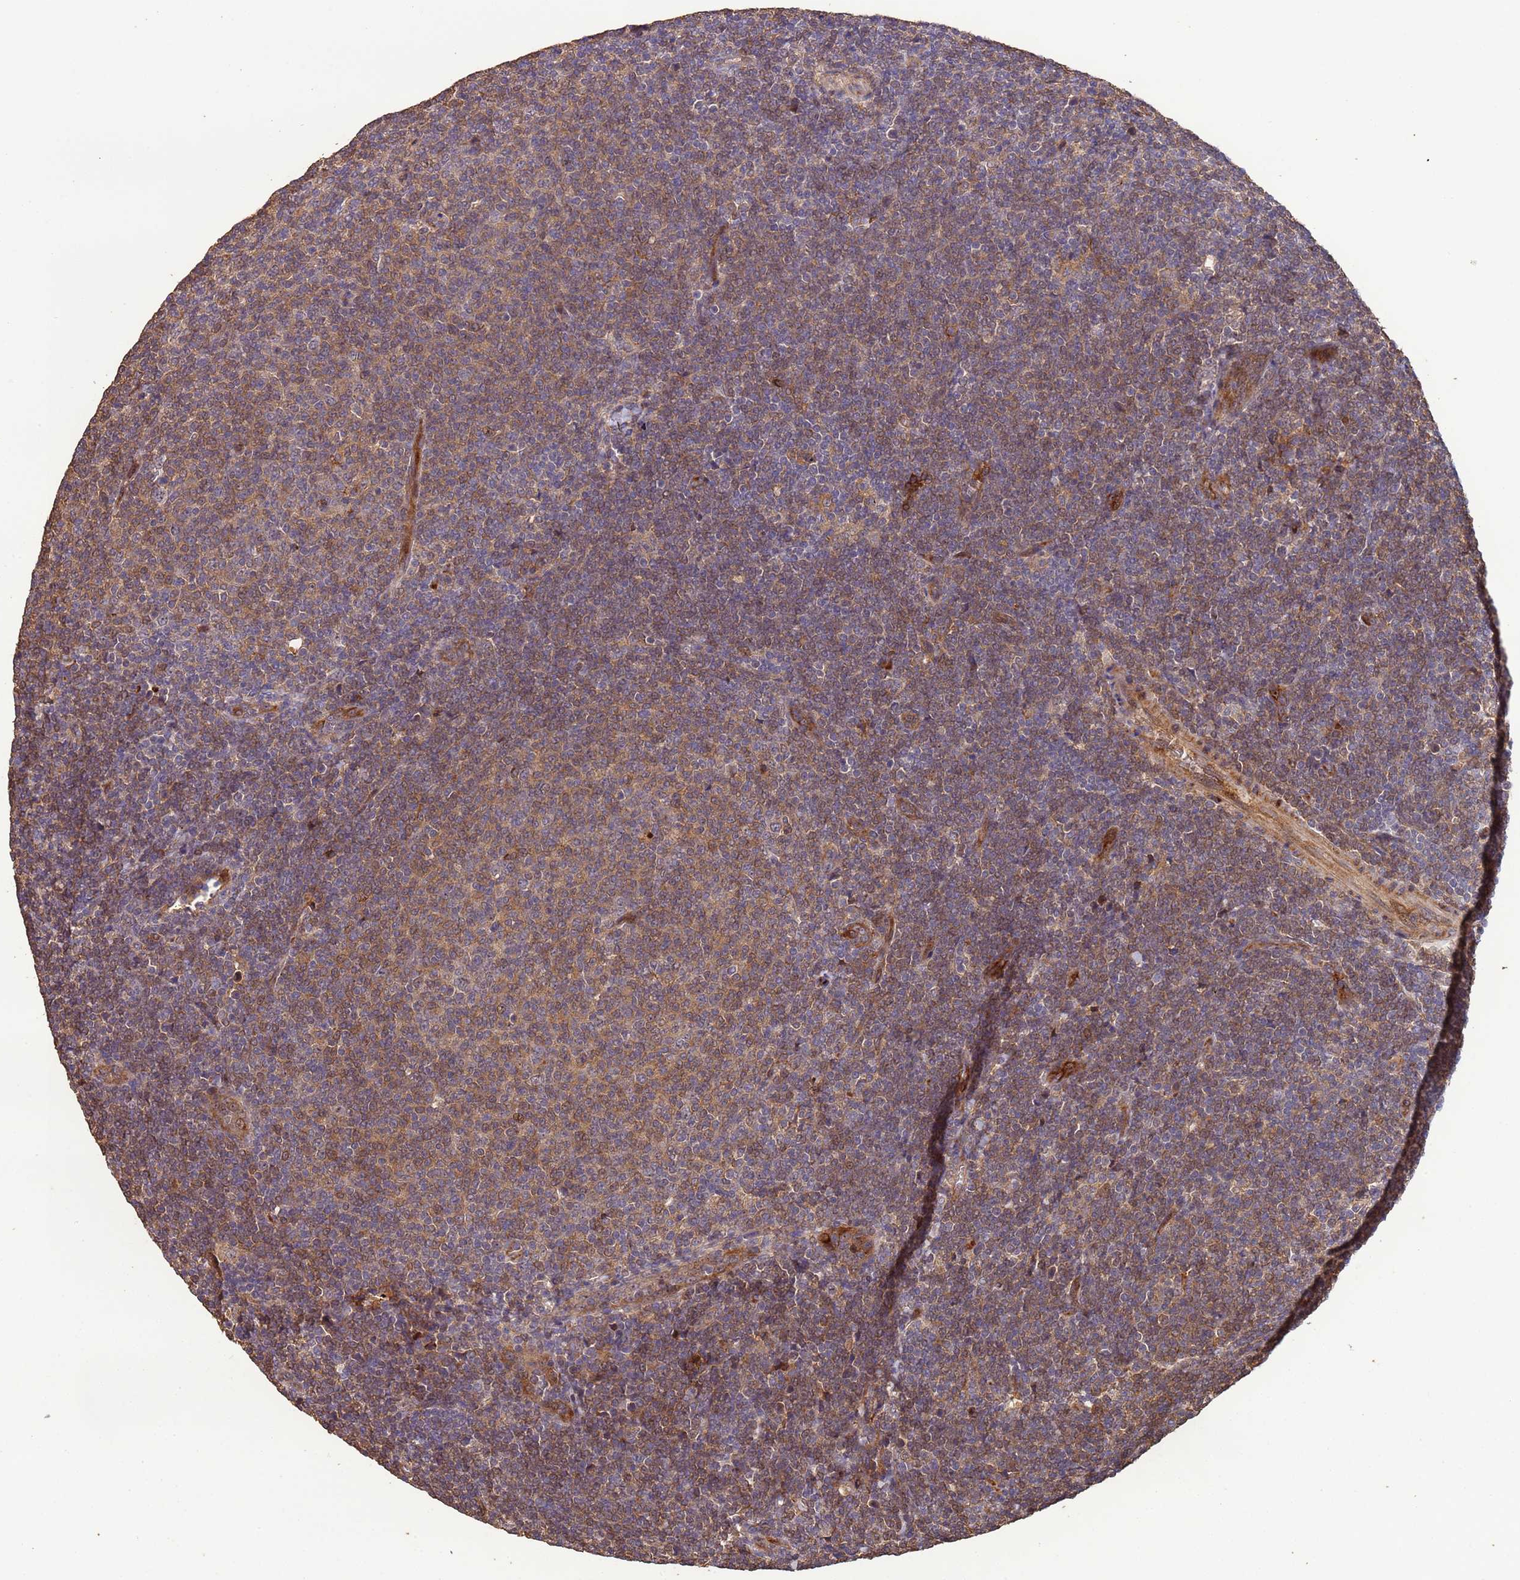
{"staining": {"intensity": "moderate", "quantity": ">75%", "location": "cytoplasmic/membranous"}, "tissue": "lymphoma", "cell_type": "Tumor cells", "image_type": "cancer", "snomed": [{"axis": "morphology", "description": "Malignant lymphoma, non-Hodgkin's type, Low grade"}, {"axis": "topography", "description": "Lymph node"}], "caption": "This photomicrograph shows immunohistochemistry (IHC) staining of human low-grade malignant lymphoma, non-Hodgkin's type, with medium moderate cytoplasmic/membranous staining in about >75% of tumor cells.", "gene": "CCDC184", "patient": {"sex": "male", "age": 66}}